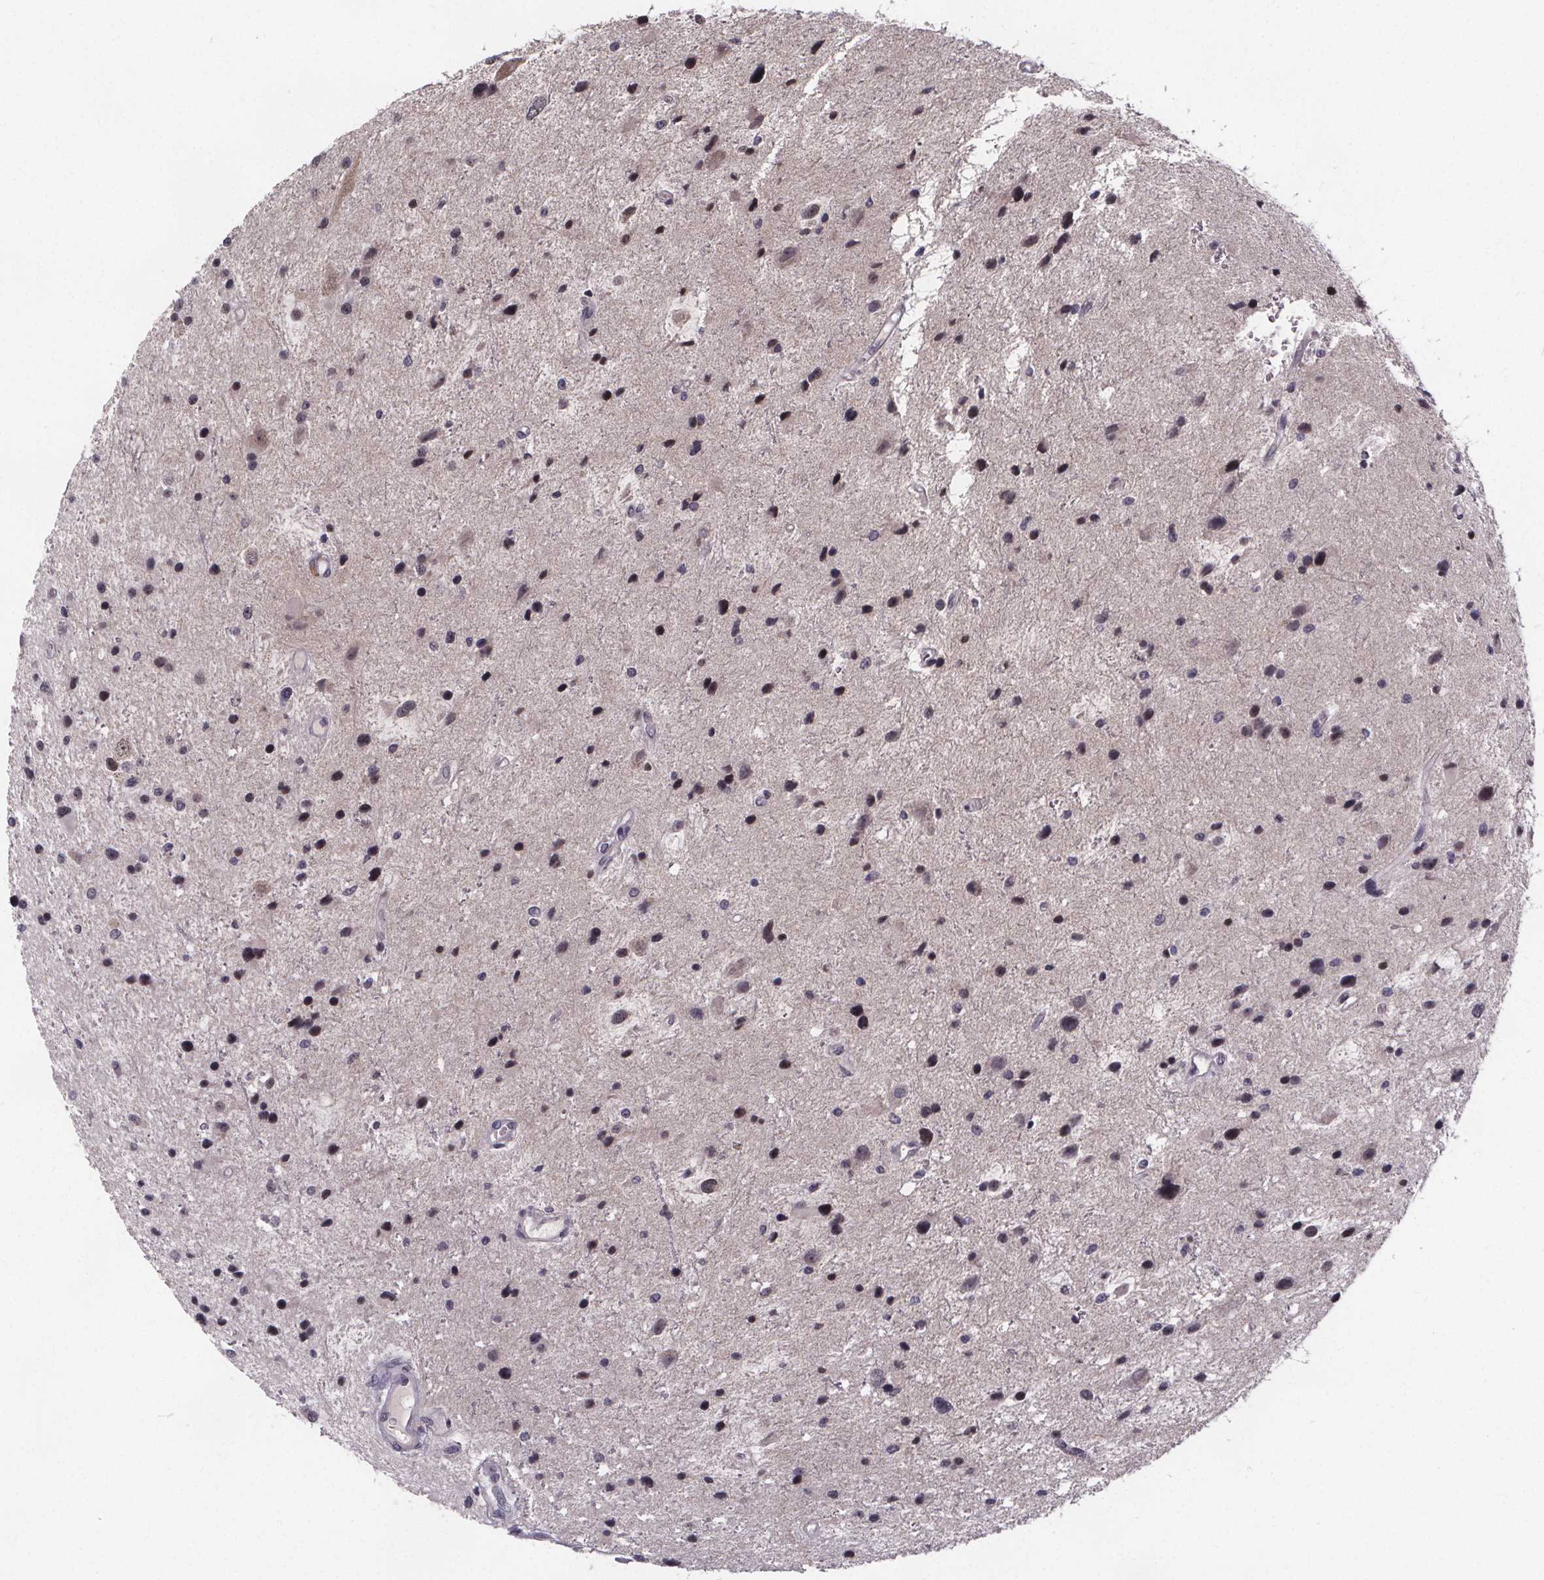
{"staining": {"intensity": "negative", "quantity": "none", "location": "none"}, "tissue": "glioma", "cell_type": "Tumor cells", "image_type": "cancer", "snomed": [{"axis": "morphology", "description": "Glioma, malignant, Low grade"}, {"axis": "topography", "description": "Brain"}], "caption": "Immunohistochemical staining of glioma exhibits no significant expression in tumor cells. The staining was performed using DAB (3,3'-diaminobenzidine) to visualize the protein expression in brown, while the nuclei were stained in blue with hematoxylin (Magnification: 20x).", "gene": "FAM181B", "patient": {"sex": "female", "age": 32}}